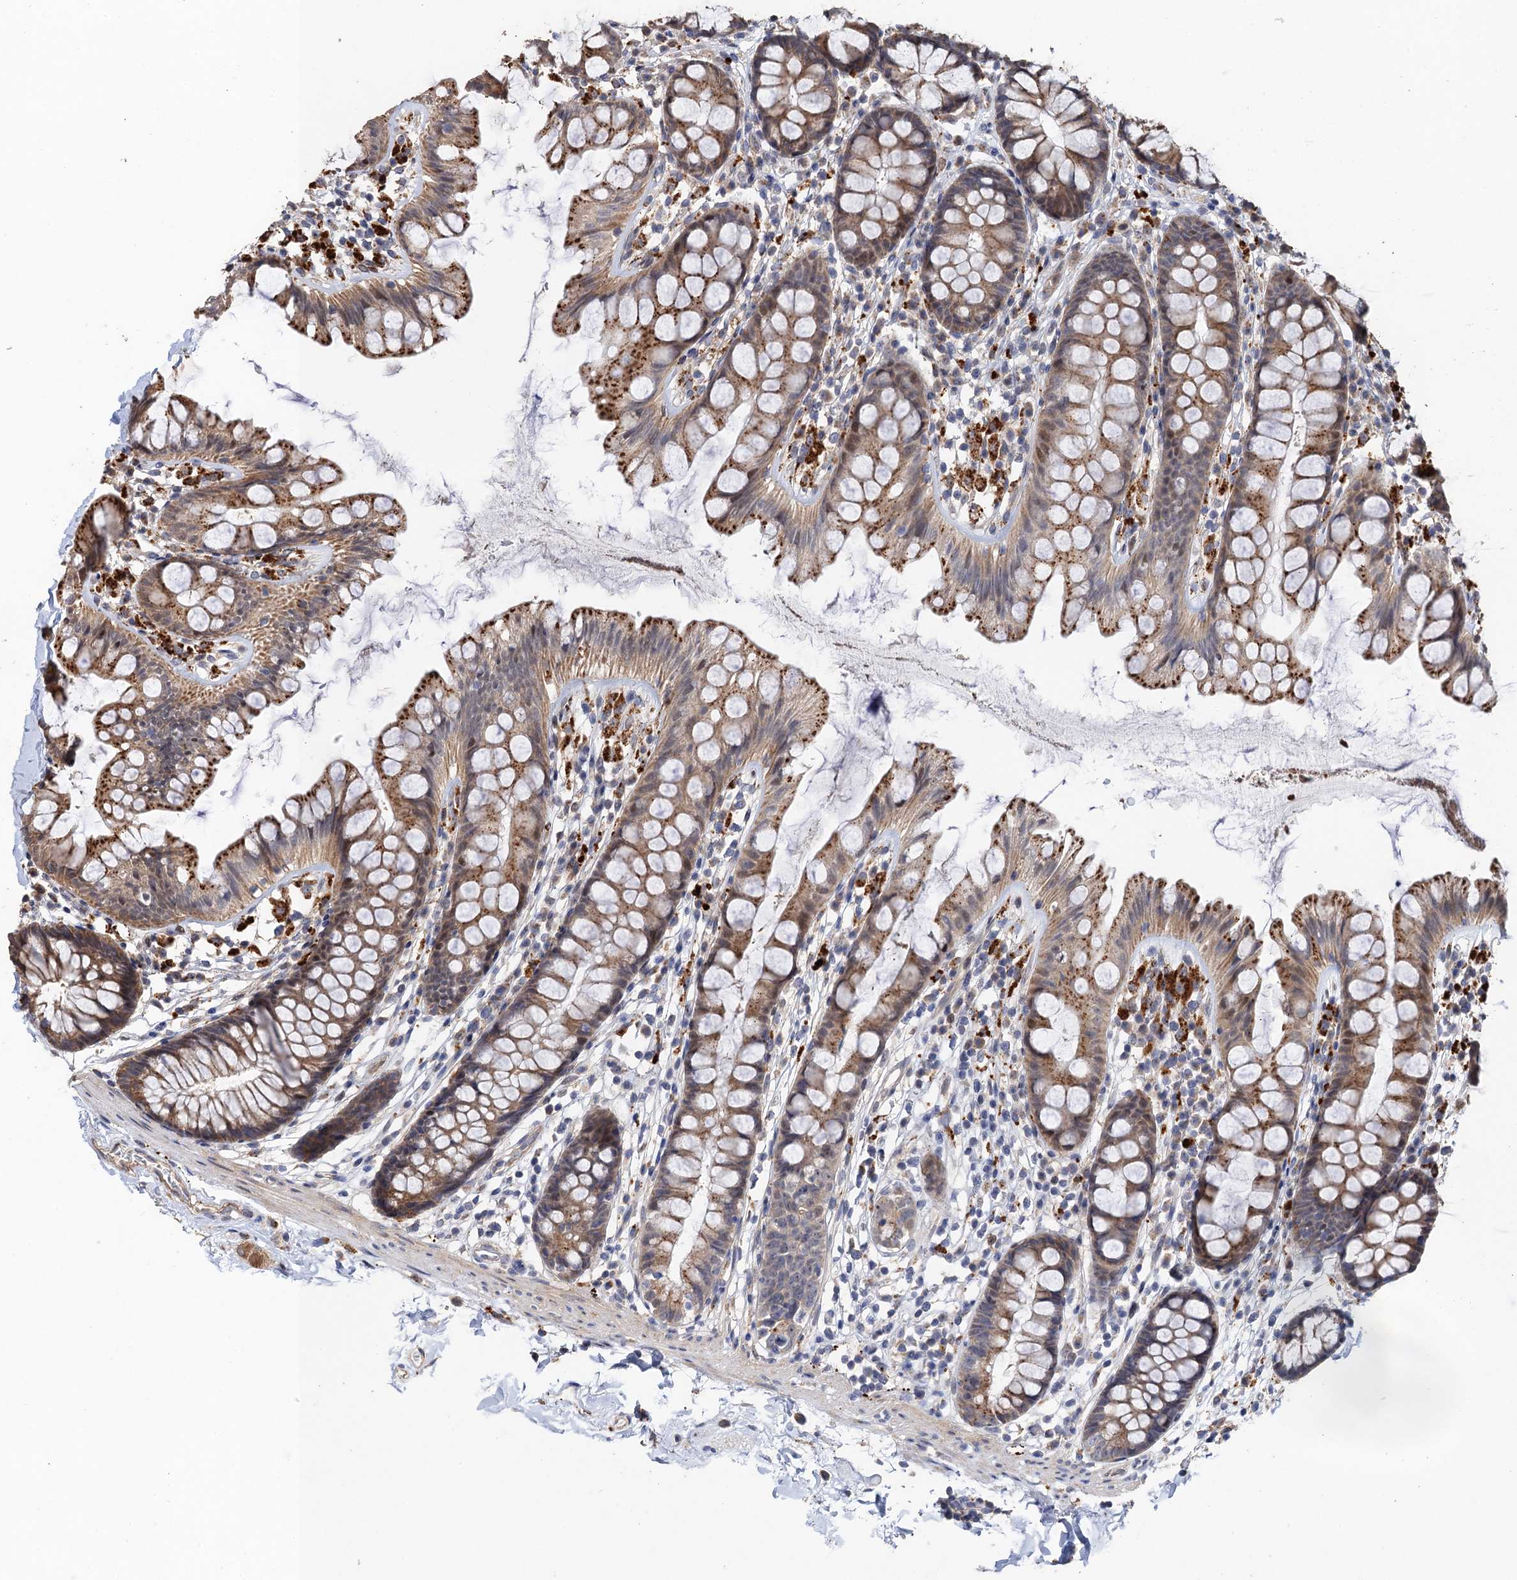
{"staining": {"intensity": "negative", "quantity": "none", "location": "none"}, "tissue": "colon", "cell_type": "Endothelial cells", "image_type": "normal", "snomed": [{"axis": "morphology", "description": "Normal tissue, NOS"}, {"axis": "topography", "description": "Colon"}], "caption": "Colon stained for a protein using immunohistochemistry demonstrates no staining endothelial cells.", "gene": "BMERB1", "patient": {"sex": "female", "age": 62}}